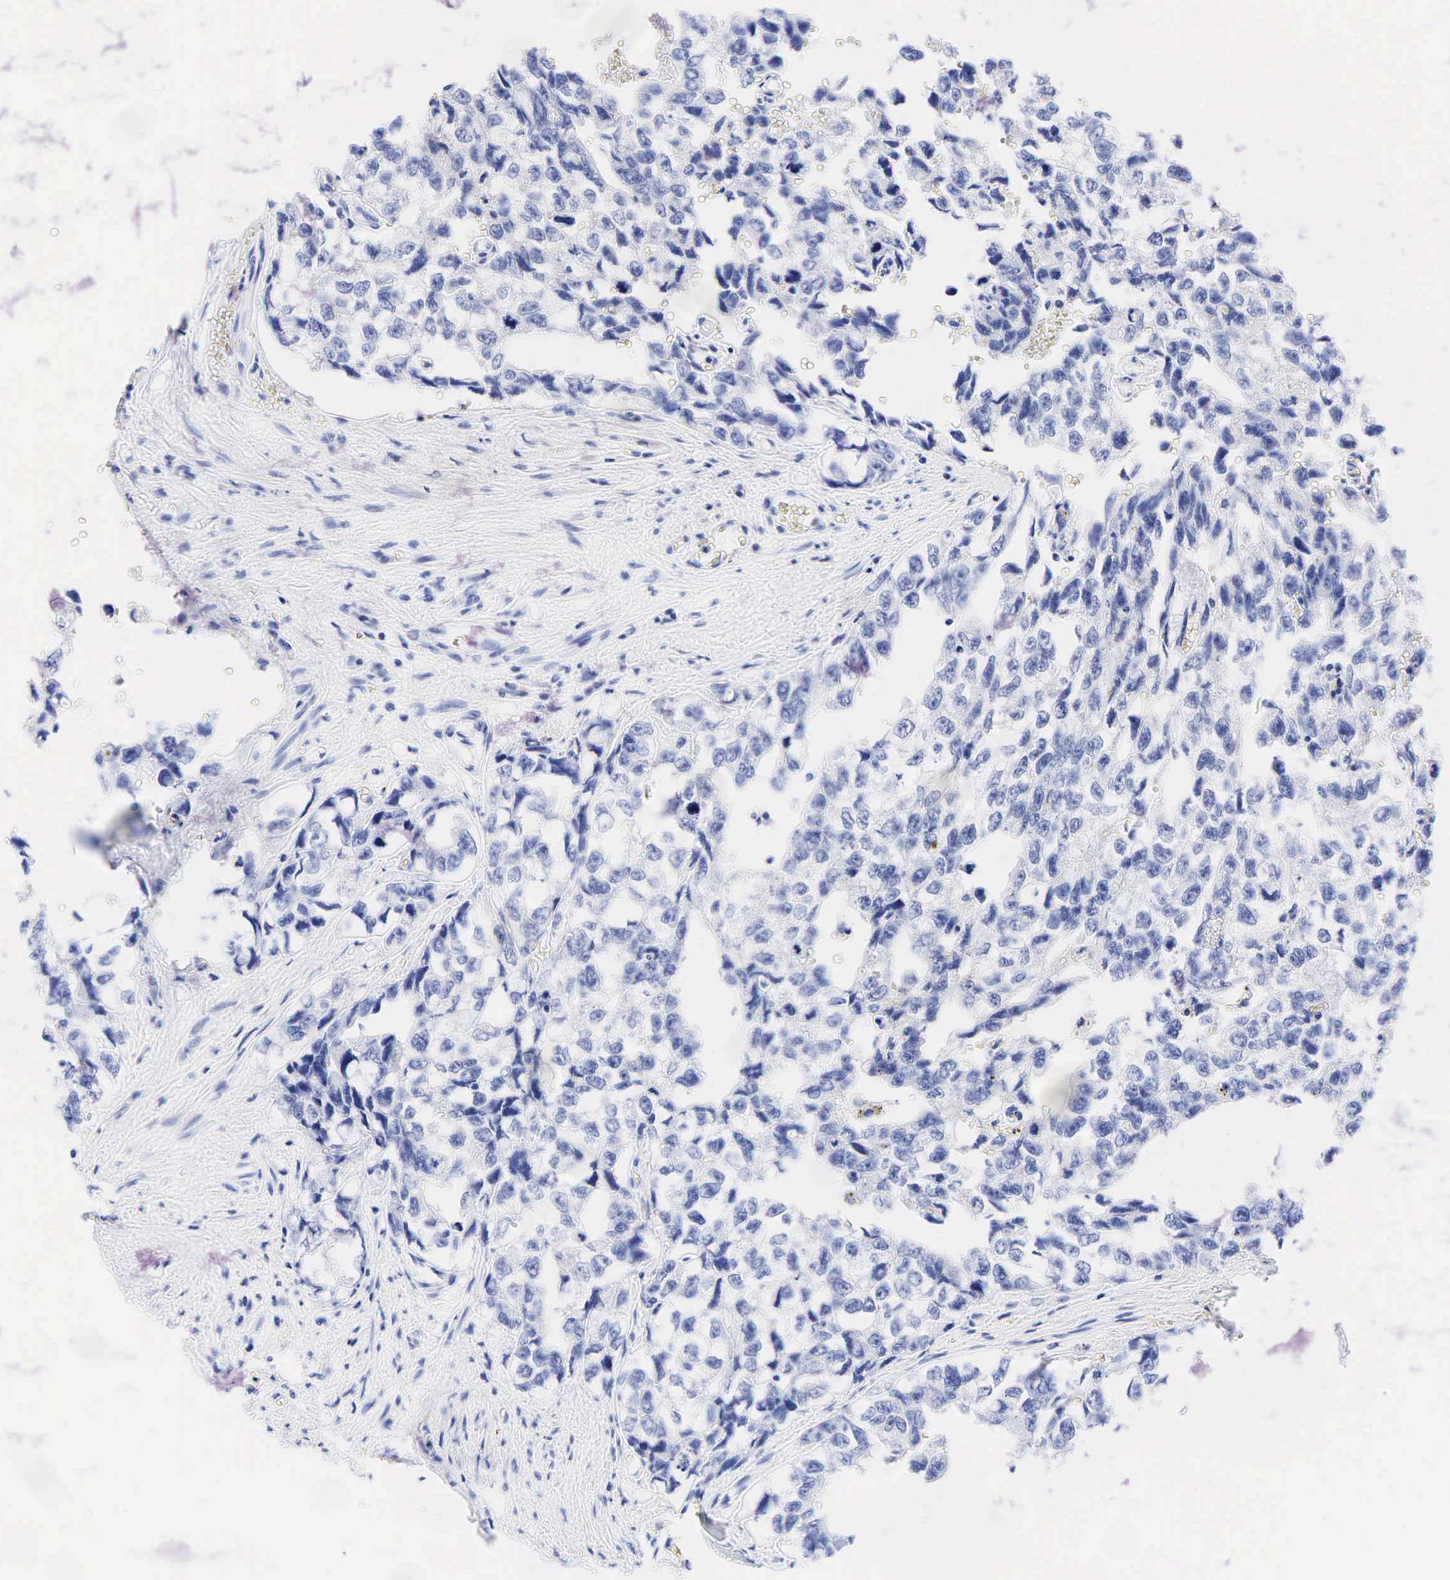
{"staining": {"intensity": "negative", "quantity": "none", "location": "none"}, "tissue": "testis cancer", "cell_type": "Tumor cells", "image_type": "cancer", "snomed": [{"axis": "morphology", "description": "Carcinoma, Embryonal, NOS"}, {"axis": "topography", "description": "Testis"}], "caption": "IHC micrograph of neoplastic tissue: human embryonal carcinoma (testis) stained with DAB (3,3'-diaminobenzidine) reveals no significant protein expression in tumor cells.", "gene": "FUT4", "patient": {"sex": "male", "age": 31}}